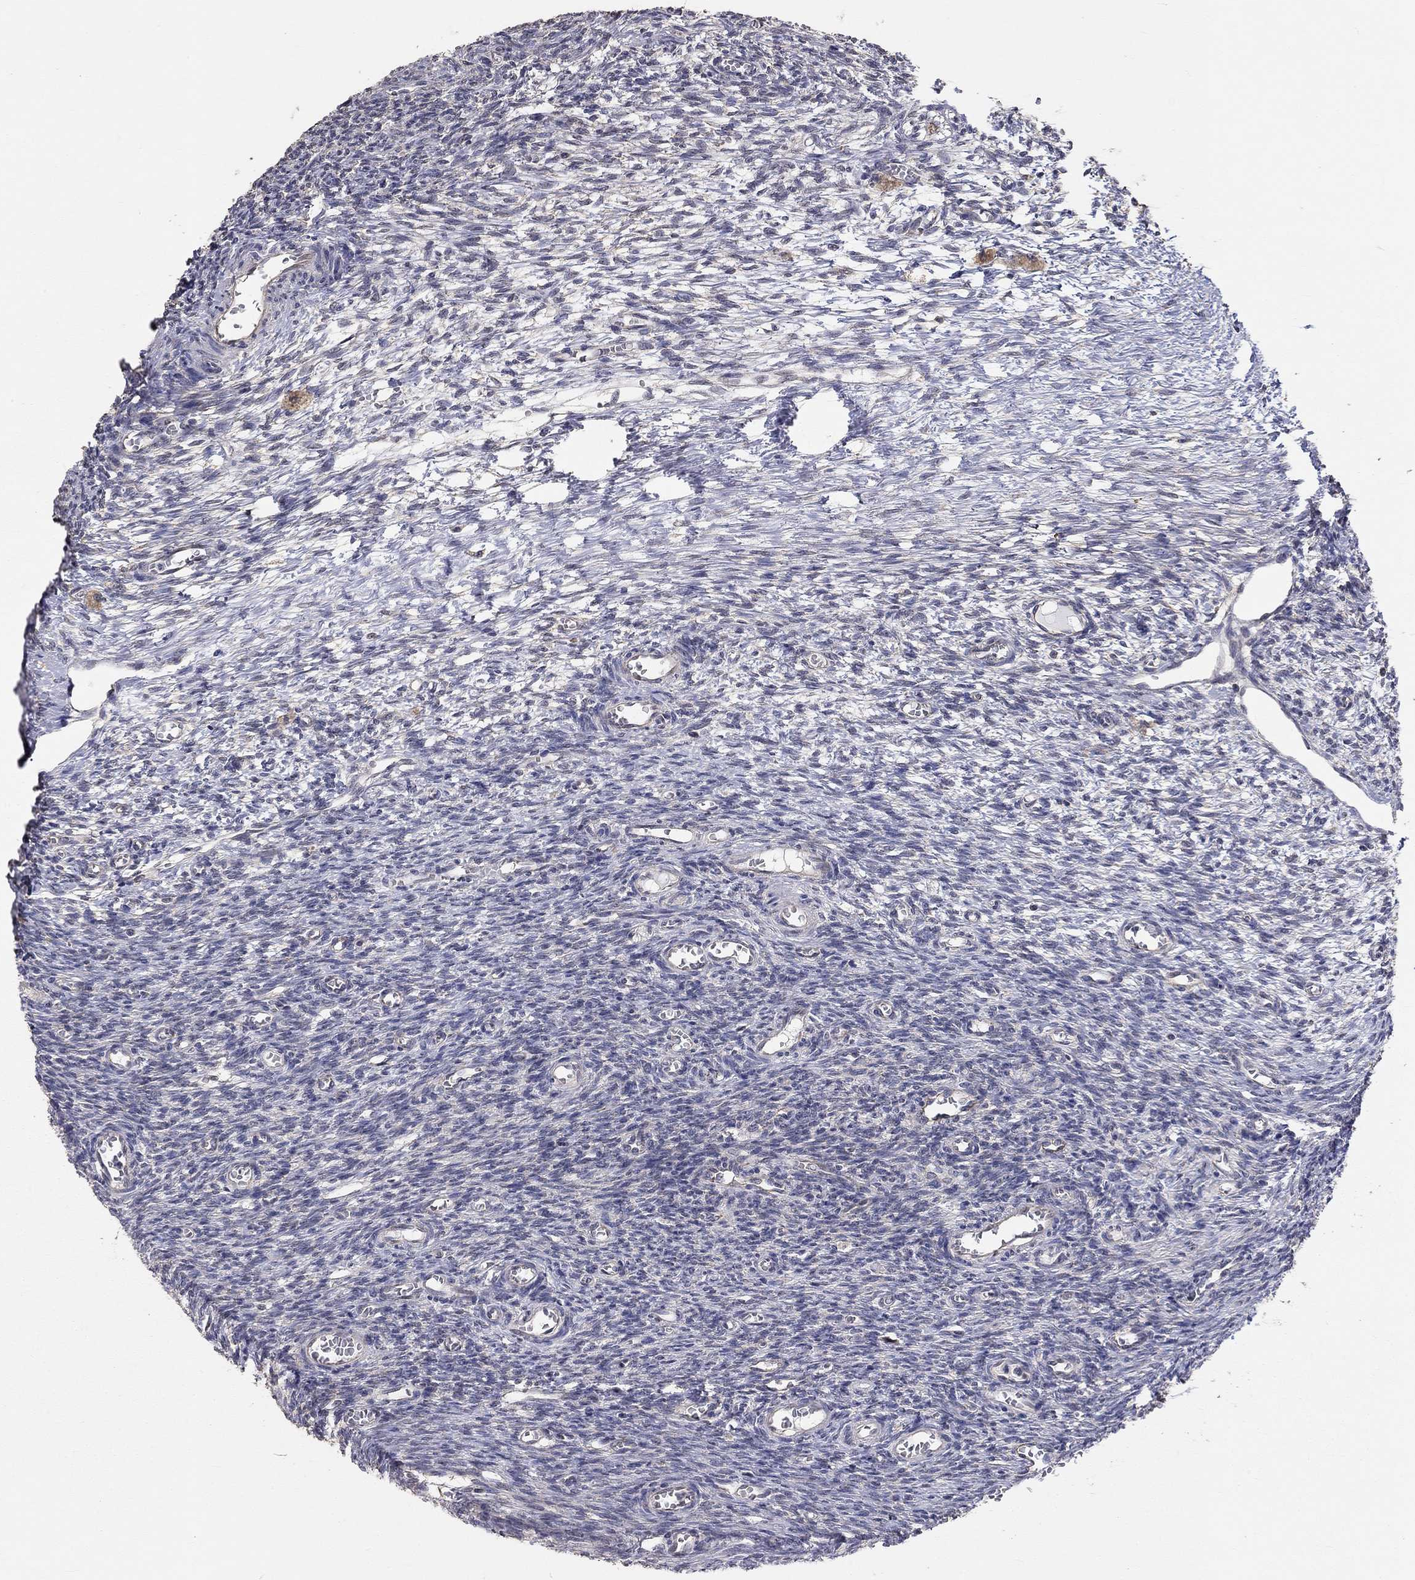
{"staining": {"intensity": "negative", "quantity": "none", "location": "none"}, "tissue": "ovary", "cell_type": "Ovarian stroma cells", "image_type": "normal", "snomed": [{"axis": "morphology", "description": "Normal tissue, NOS"}, {"axis": "topography", "description": "Ovary"}], "caption": "A high-resolution micrograph shows immunohistochemistry staining of benign ovary, which displays no significant positivity in ovarian stroma cells. (DAB (3,3'-diaminobenzidine) IHC with hematoxylin counter stain).", "gene": "ANKRA2", "patient": {"sex": "female", "age": 27}}